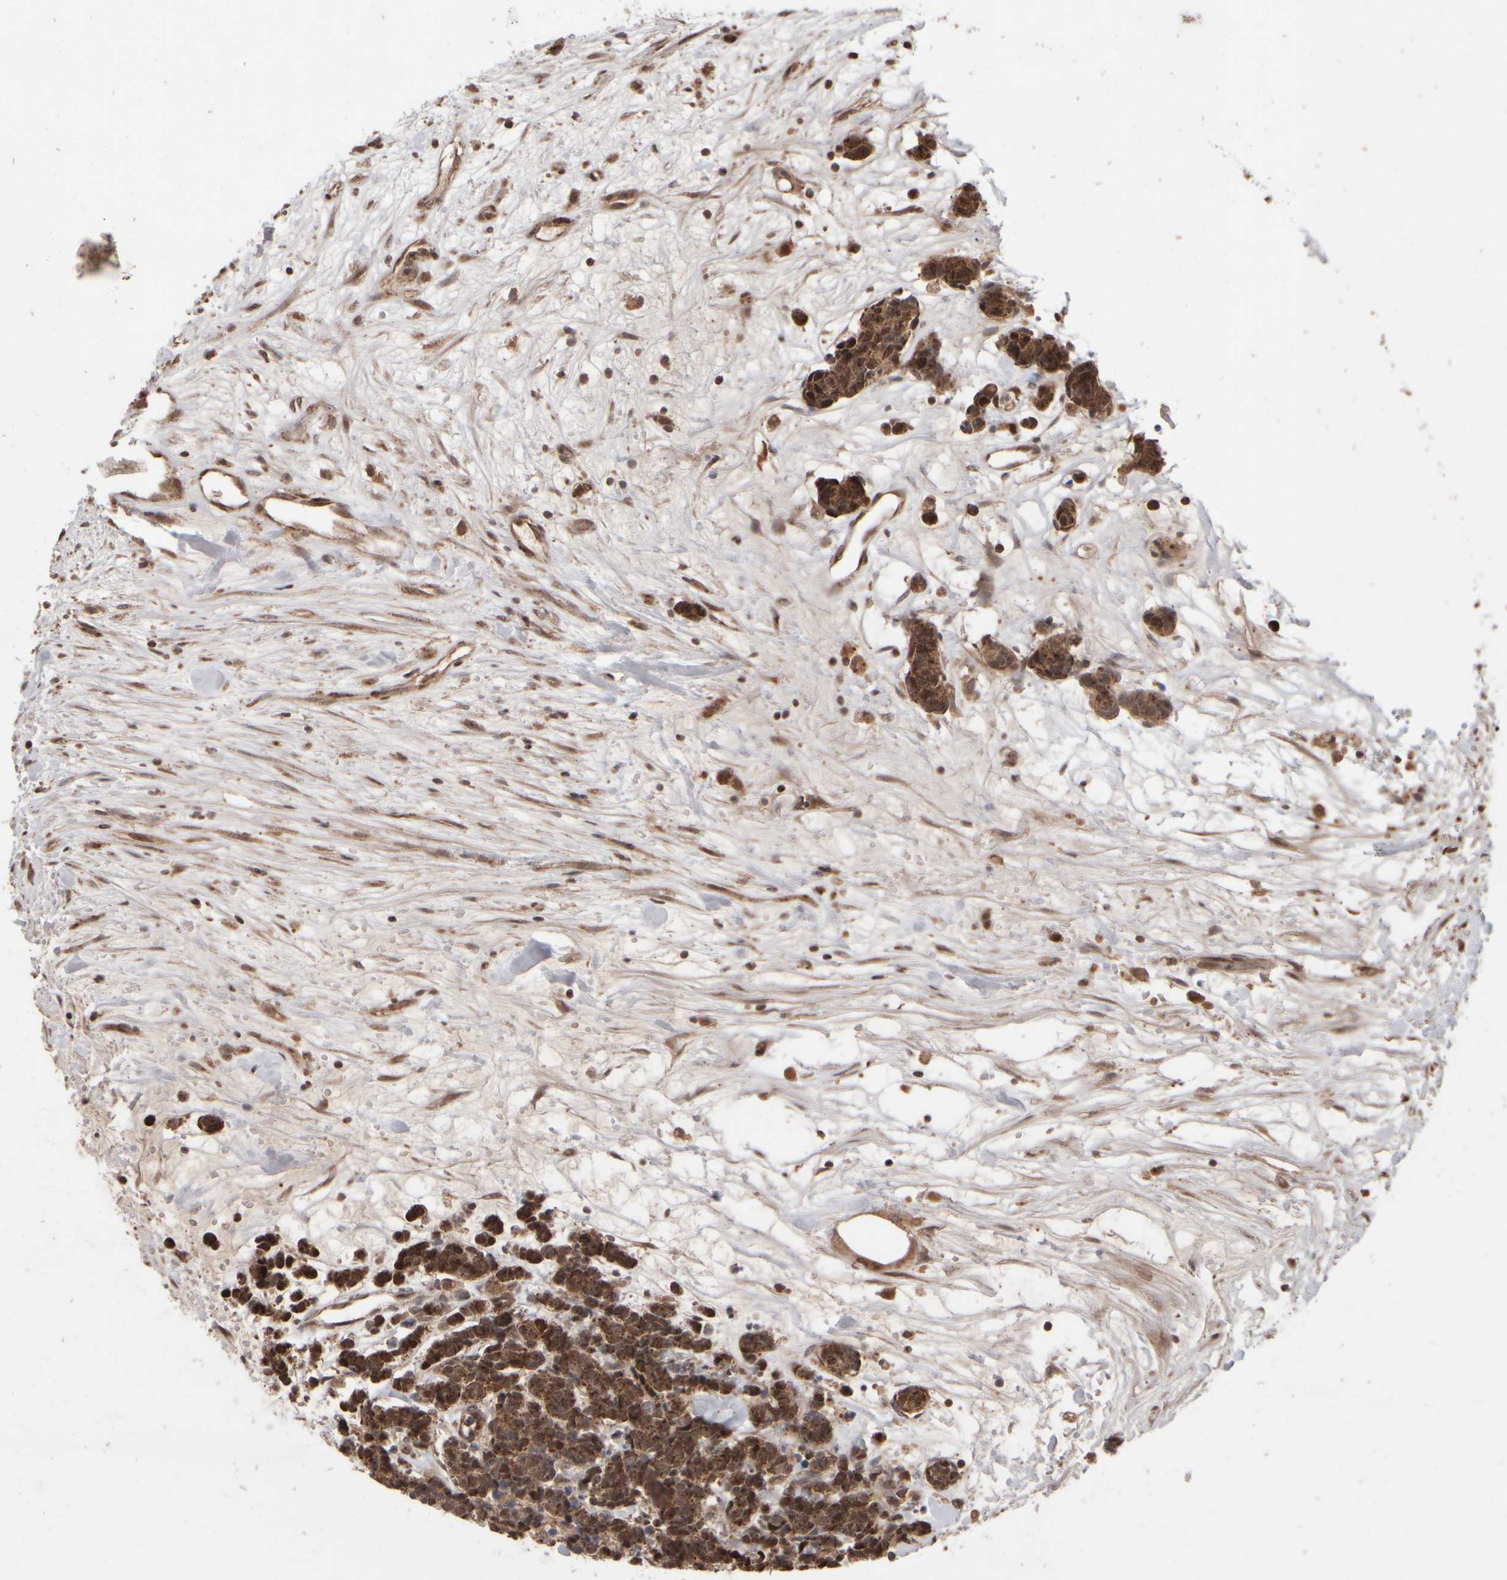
{"staining": {"intensity": "strong", "quantity": ">75%", "location": "cytoplasmic/membranous,nuclear"}, "tissue": "carcinoid", "cell_type": "Tumor cells", "image_type": "cancer", "snomed": [{"axis": "morphology", "description": "Carcinoma, NOS"}, {"axis": "morphology", "description": "Carcinoid, malignant, NOS"}, {"axis": "topography", "description": "Urinary bladder"}], "caption": "This is an image of immunohistochemistry (IHC) staining of carcinoma, which shows strong staining in the cytoplasmic/membranous and nuclear of tumor cells.", "gene": "ABHD11", "patient": {"sex": "male", "age": 57}}